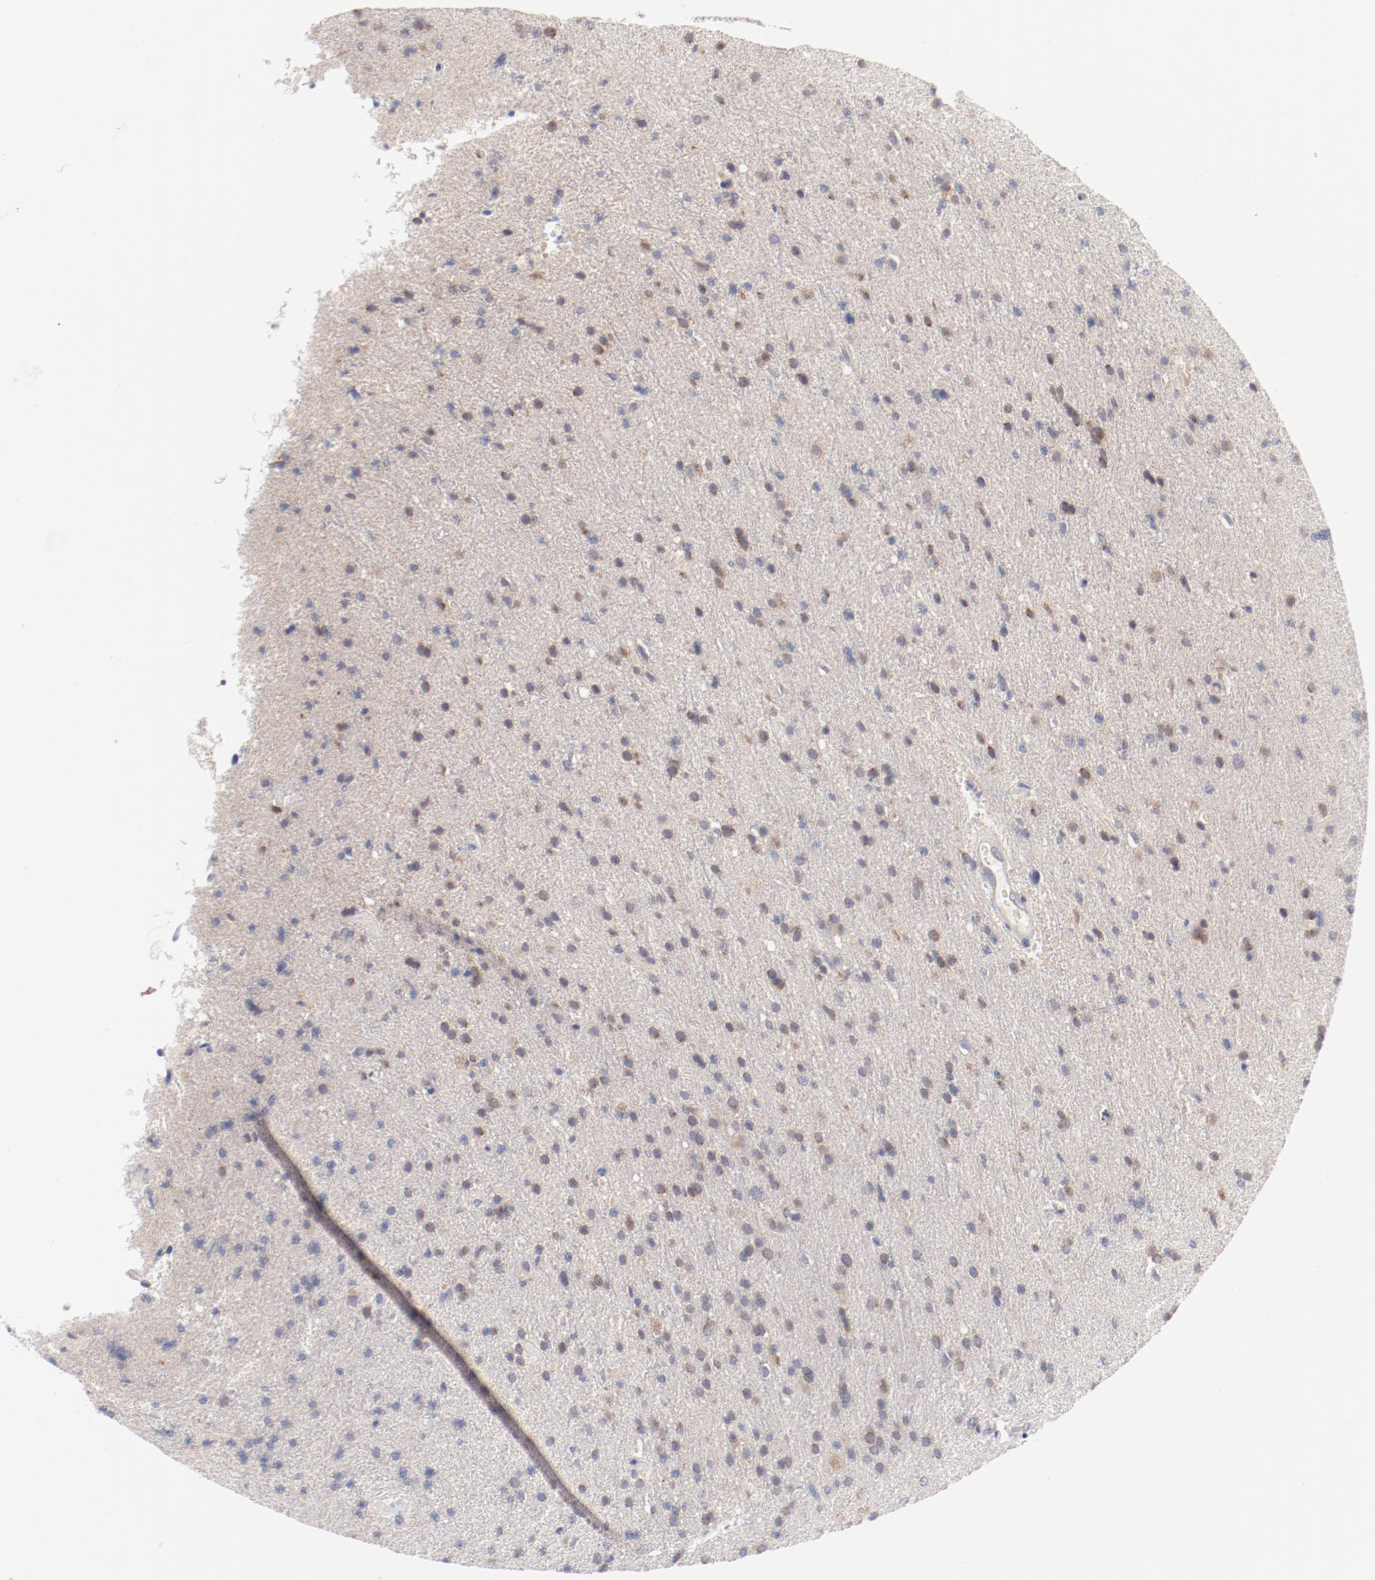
{"staining": {"intensity": "weak", "quantity": "25%-75%", "location": "cytoplasmic/membranous"}, "tissue": "glioma", "cell_type": "Tumor cells", "image_type": "cancer", "snomed": [{"axis": "morphology", "description": "Glioma, malignant, High grade"}, {"axis": "topography", "description": "Brain"}], "caption": "High-power microscopy captured an immunohistochemistry (IHC) photomicrograph of high-grade glioma (malignant), revealing weak cytoplasmic/membranous positivity in approximately 25%-75% of tumor cells. The staining is performed using DAB brown chromogen to label protein expression. The nuclei are counter-stained blue using hematoxylin.", "gene": "SETD3", "patient": {"sex": "male", "age": 33}}